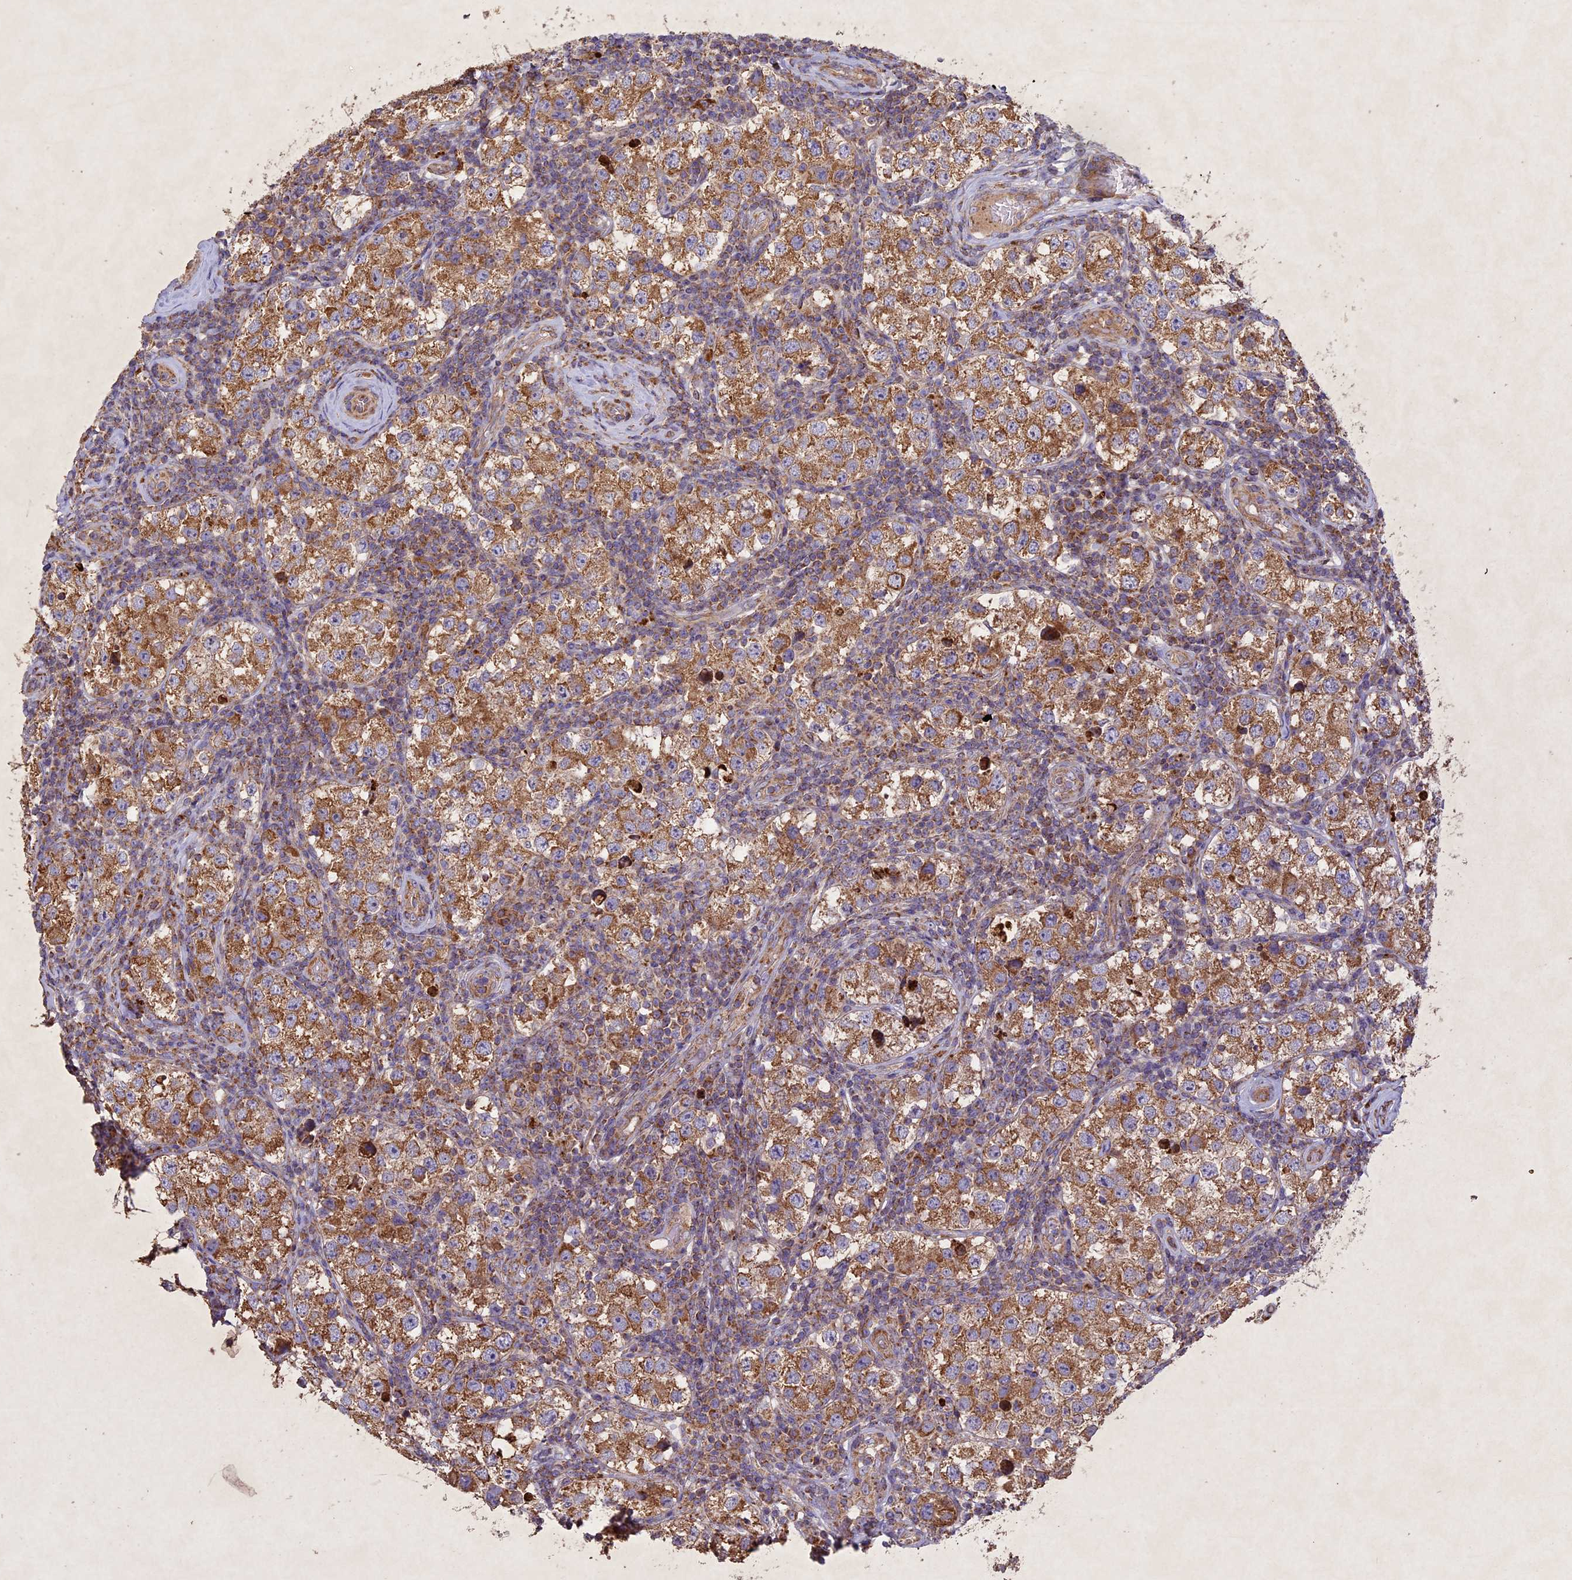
{"staining": {"intensity": "moderate", "quantity": ">75%", "location": "cytoplasmic/membranous"}, "tissue": "testis cancer", "cell_type": "Tumor cells", "image_type": "cancer", "snomed": [{"axis": "morphology", "description": "Seminoma, NOS"}, {"axis": "topography", "description": "Testis"}], "caption": "High-power microscopy captured an IHC photomicrograph of seminoma (testis), revealing moderate cytoplasmic/membranous positivity in about >75% of tumor cells.", "gene": "CIAO2B", "patient": {"sex": "male", "age": 34}}